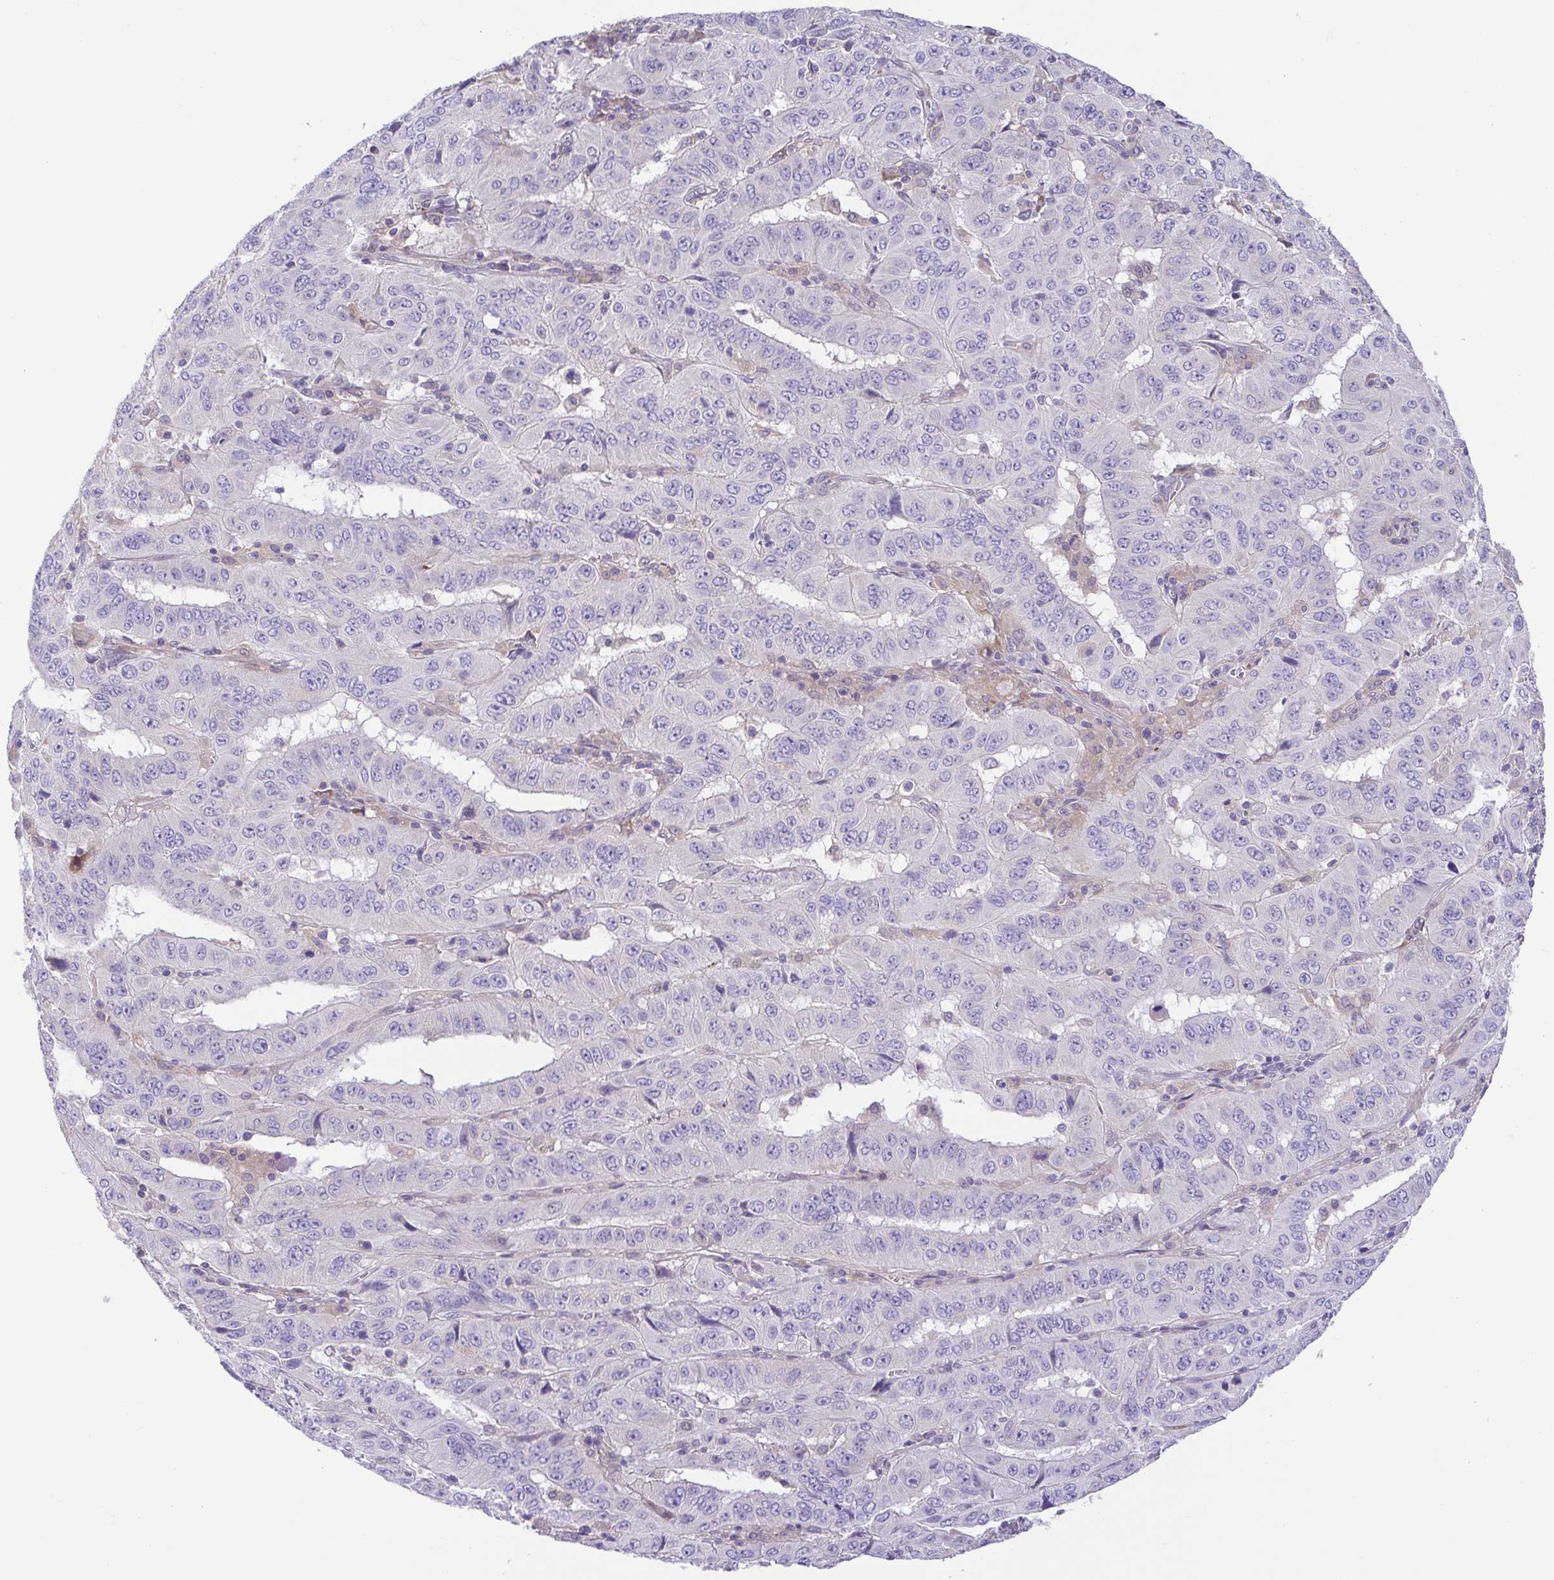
{"staining": {"intensity": "negative", "quantity": "none", "location": "none"}, "tissue": "pancreatic cancer", "cell_type": "Tumor cells", "image_type": "cancer", "snomed": [{"axis": "morphology", "description": "Adenocarcinoma, NOS"}, {"axis": "topography", "description": "Pancreas"}], "caption": "Immunohistochemical staining of pancreatic adenocarcinoma reveals no significant expression in tumor cells.", "gene": "PRR14L", "patient": {"sex": "male", "age": 63}}